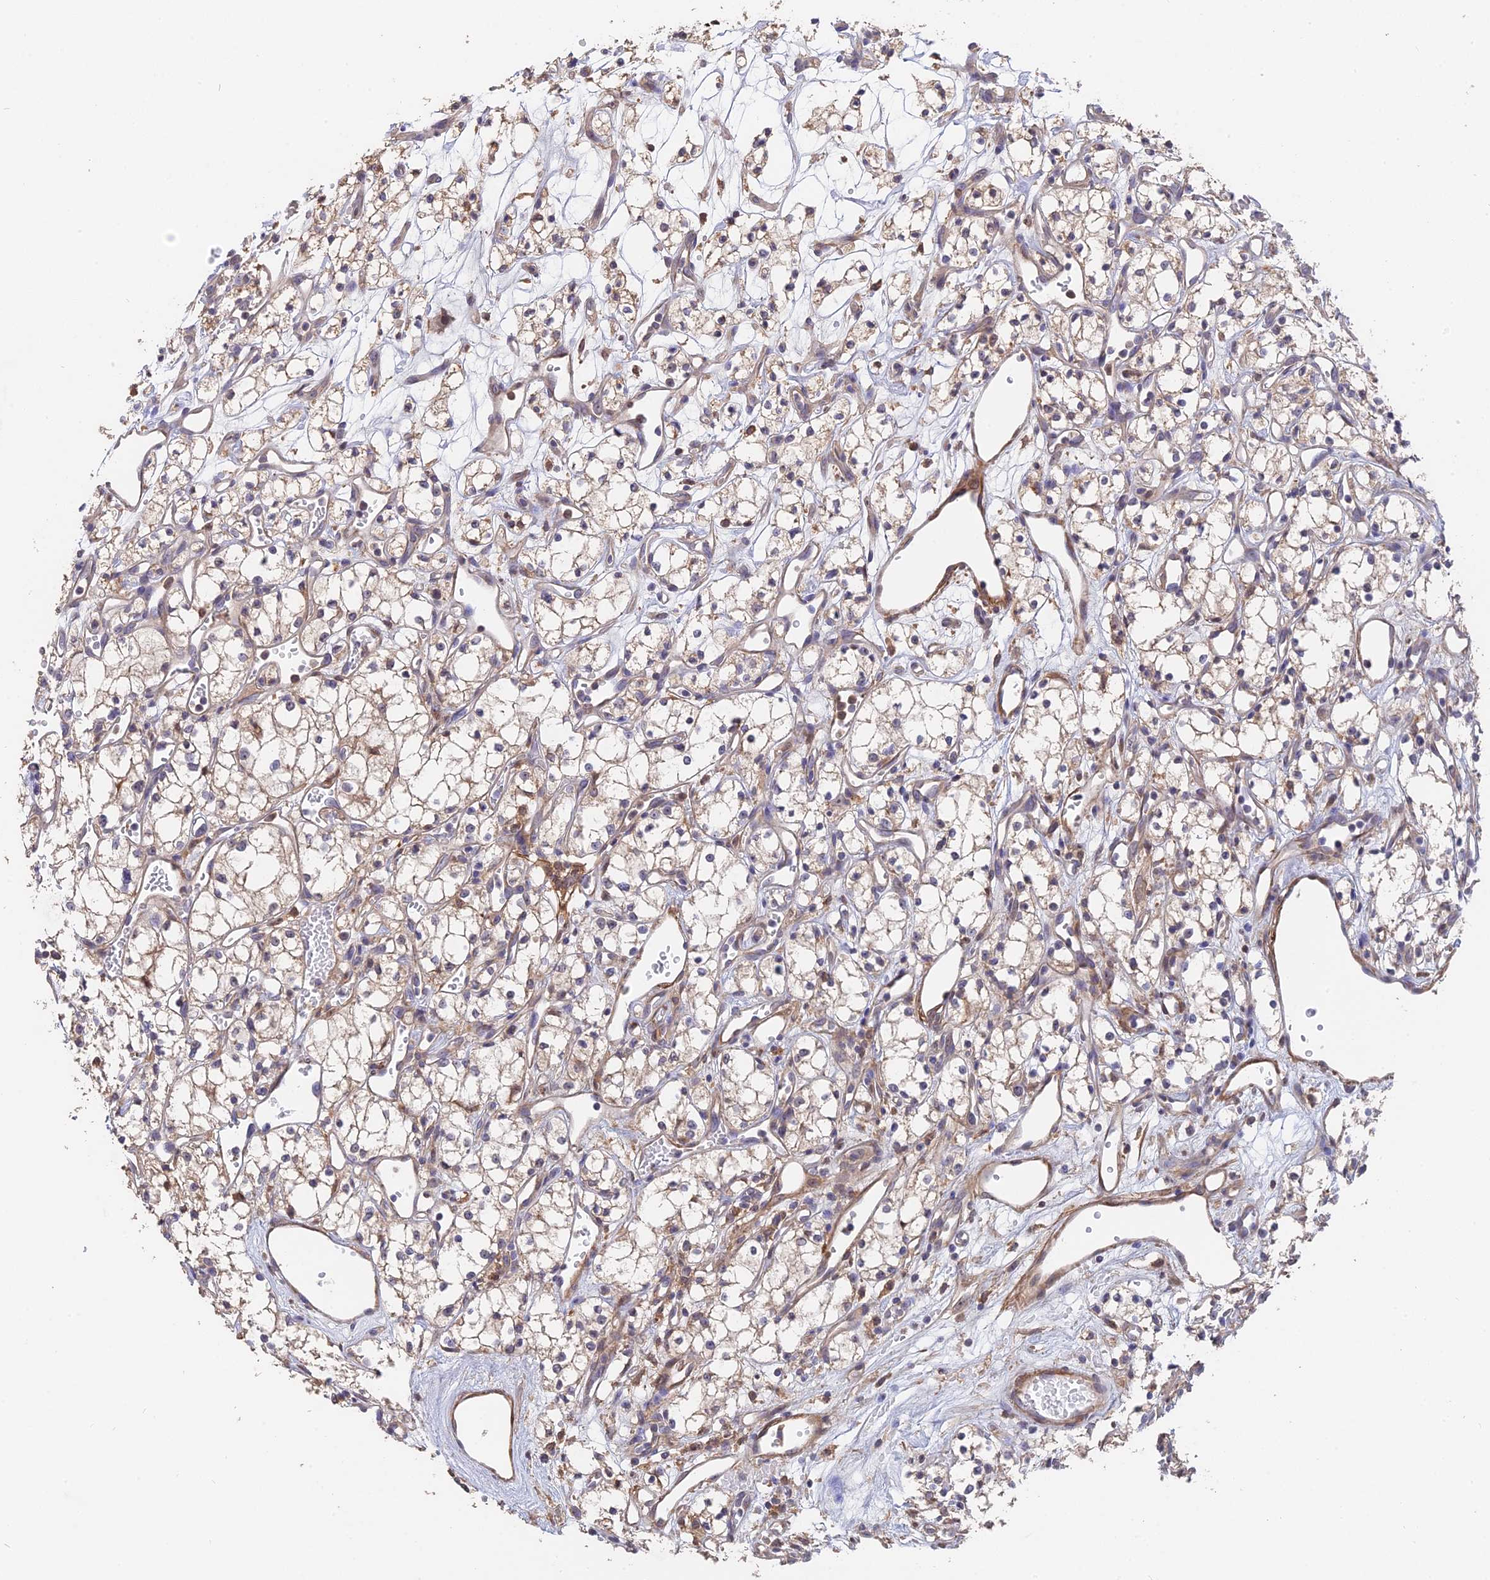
{"staining": {"intensity": "weak", "quantity": "<25%", "location": "cytoplasmic/membranous"}, "tissue": "renal cancer", "cell_type": "Tumor cells", "image_type": "cancer", "snomed": [{"axis": "morphology", "description": "Adenocarcinoma, NOS"}, {"axis": "topography", "description": "Kidney"}], "caption": "Human adenocarcinoma (renal) stained for a protein using IHC exhibits no expression in tumor cells.", "gene": "SAC3D1", "patient": {"sex": "male", "age": 59}}